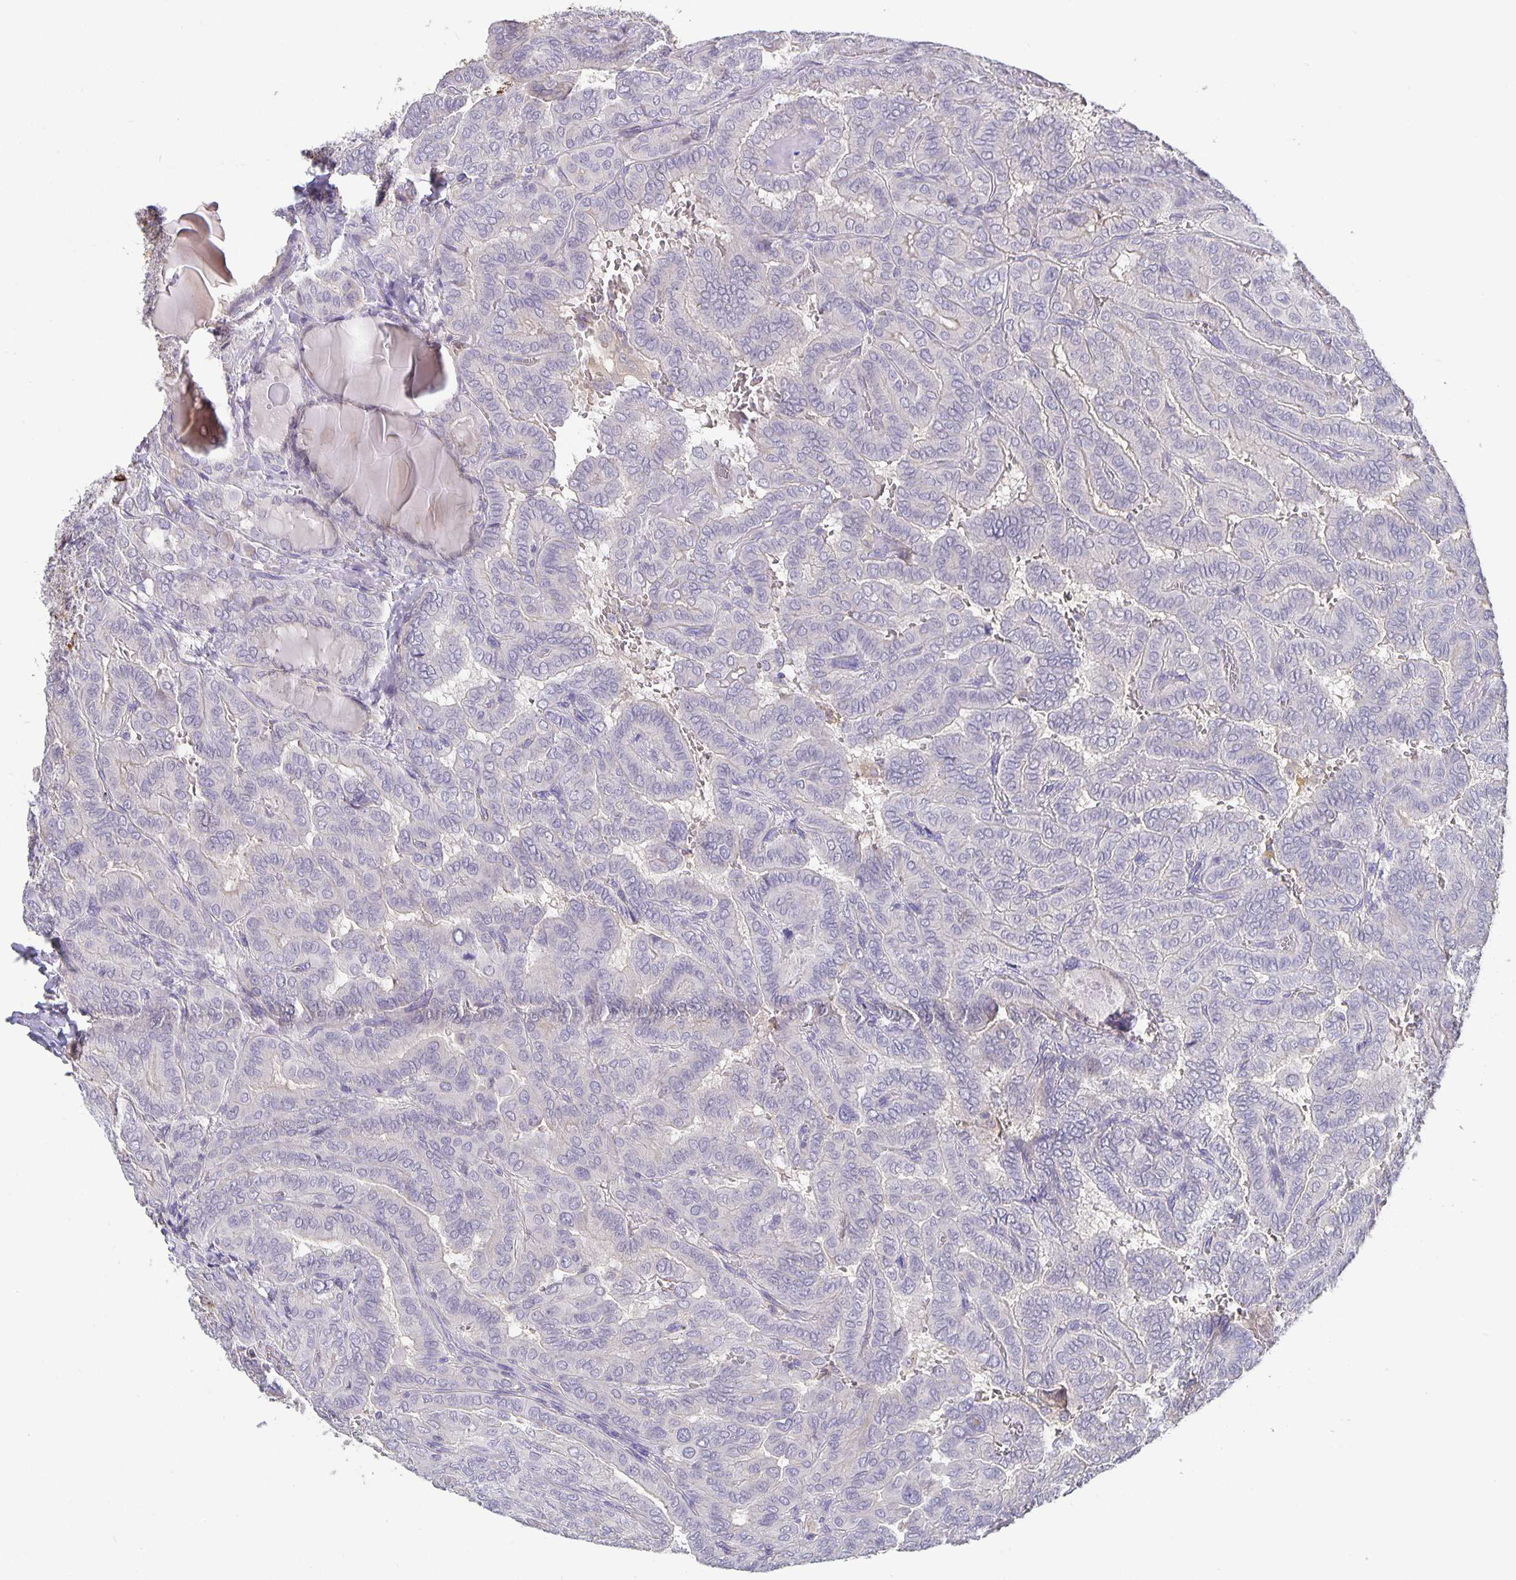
{"staining": {"intensity": "negative", "quantity": "none", "location": "none"}, "tissue": "thyroid cancer", "cell_type": "Tumor cells", "image_type": "cancer", "snomed": [{"axis": "morphology", "description": "Papillary adenocarcinoma, NOS"}, {"axis": "topography", "description": "Thyroid gland"}], "caption": "An IHC image of thyroid cancer (papillary adenocarcinoma) is shown. There is no staining in tumor cells of thyroid cancer (papillary adenocarcinoma). (DAB (3,3'-diaminobenzidine) immunohistochemistry (IHC) visualized using brightfield microscopy, high magnification).", "gene": "GDF15", "patient": {"sex": "female", "age": 46}}